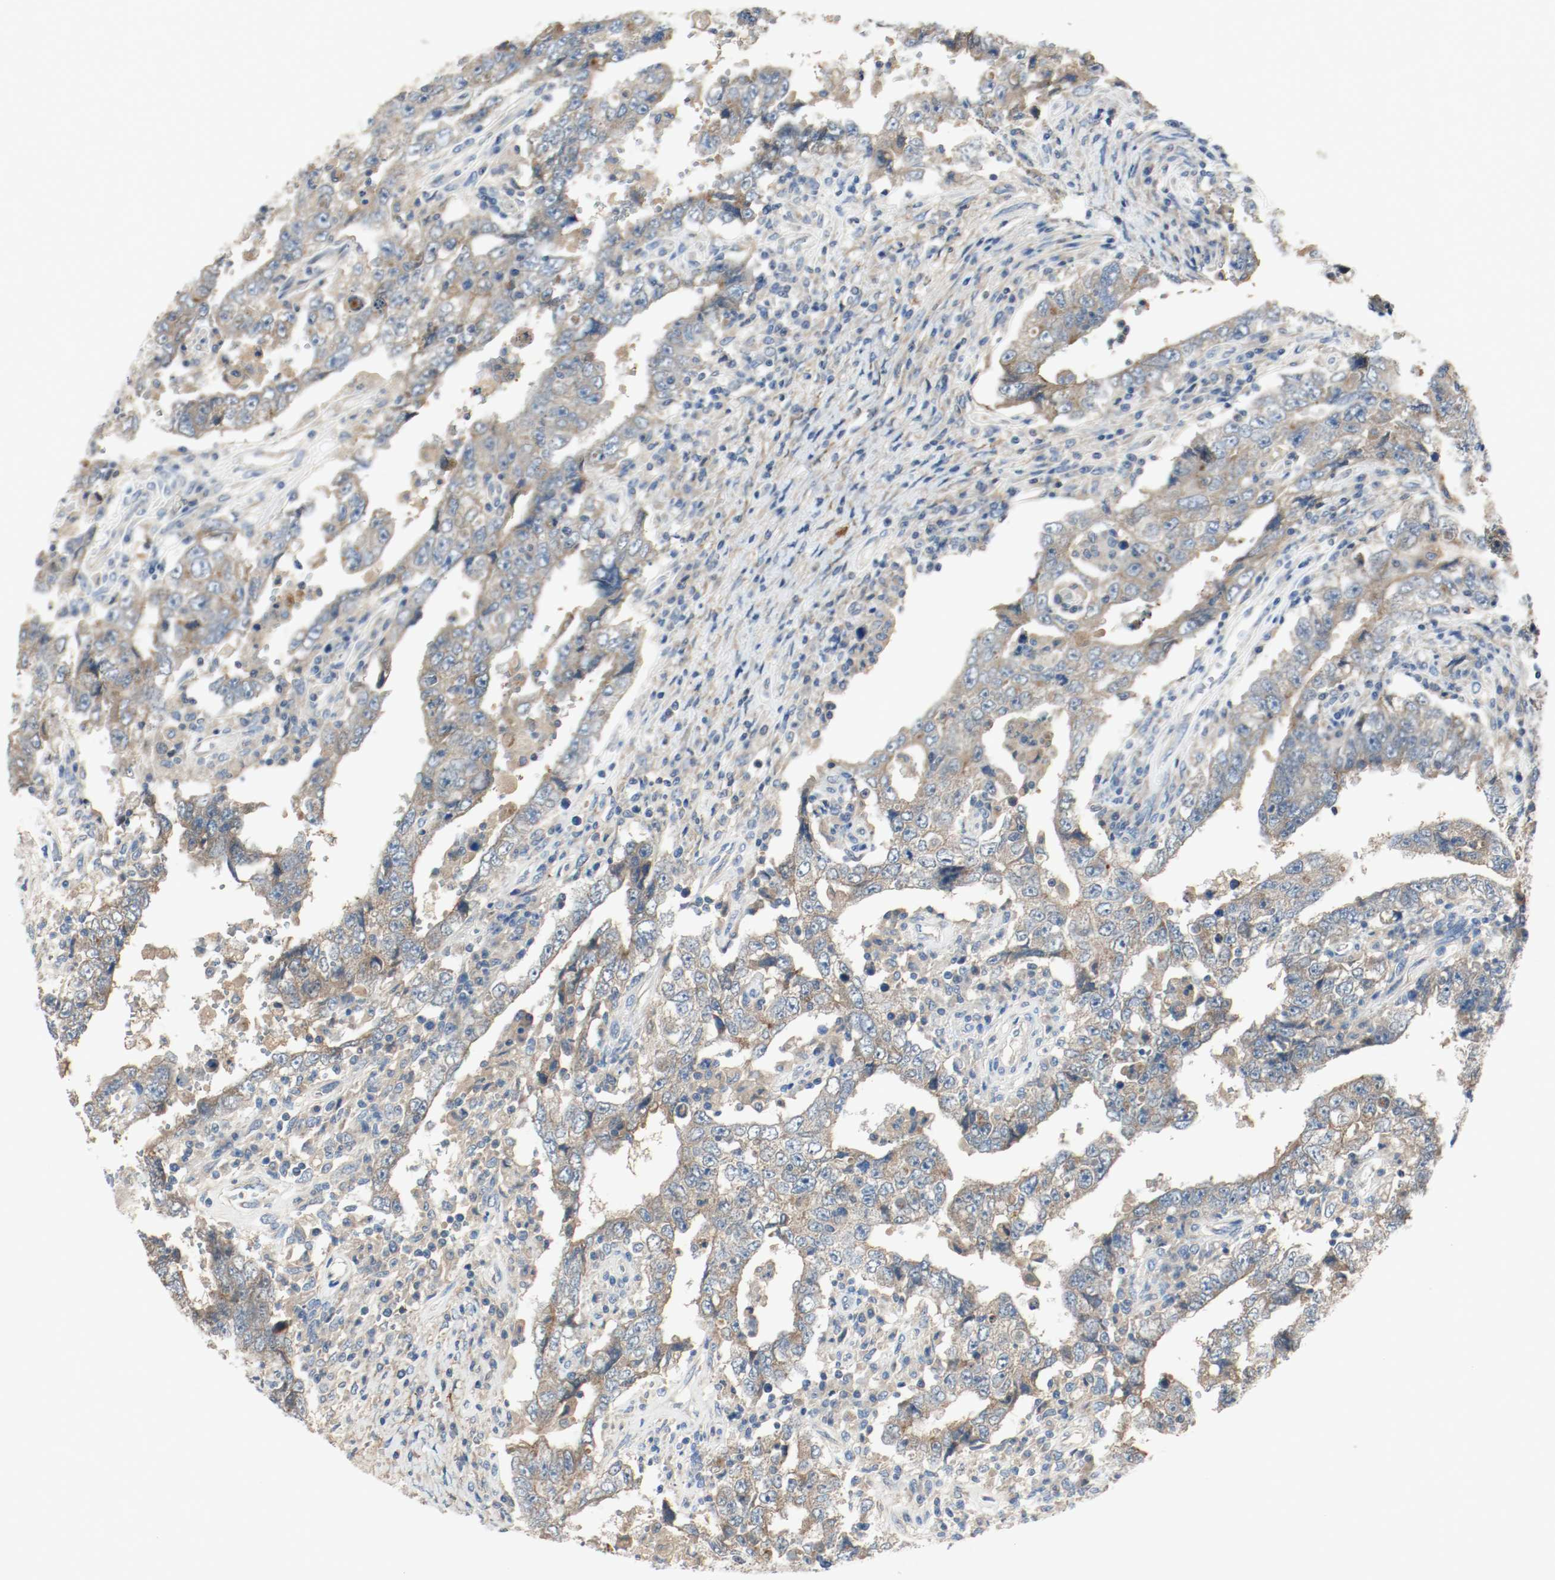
{"staining": {"intensity": "weak", "quantity": ">75%", "location": "cytoplasmic/membranous"}, "tissue": "testis cancer", "cell_type": "Tumor cells", "image_type": "cancer", "snomed": [{"axis": "morphology", "description": "Carcinoma, Embryonal, NOS"}, {"axis": "topography", "description": "Testis"}], "caption": "High-power microscopy captured an immunohistochemistry (IHC) image of testis cancer (embryonal carcinoma), revealing weak cytoplasmic/membranous staining in about >75% of tumor cells.", "gene": "MELTF", "patient": {"sex": "male", "age": 26}}